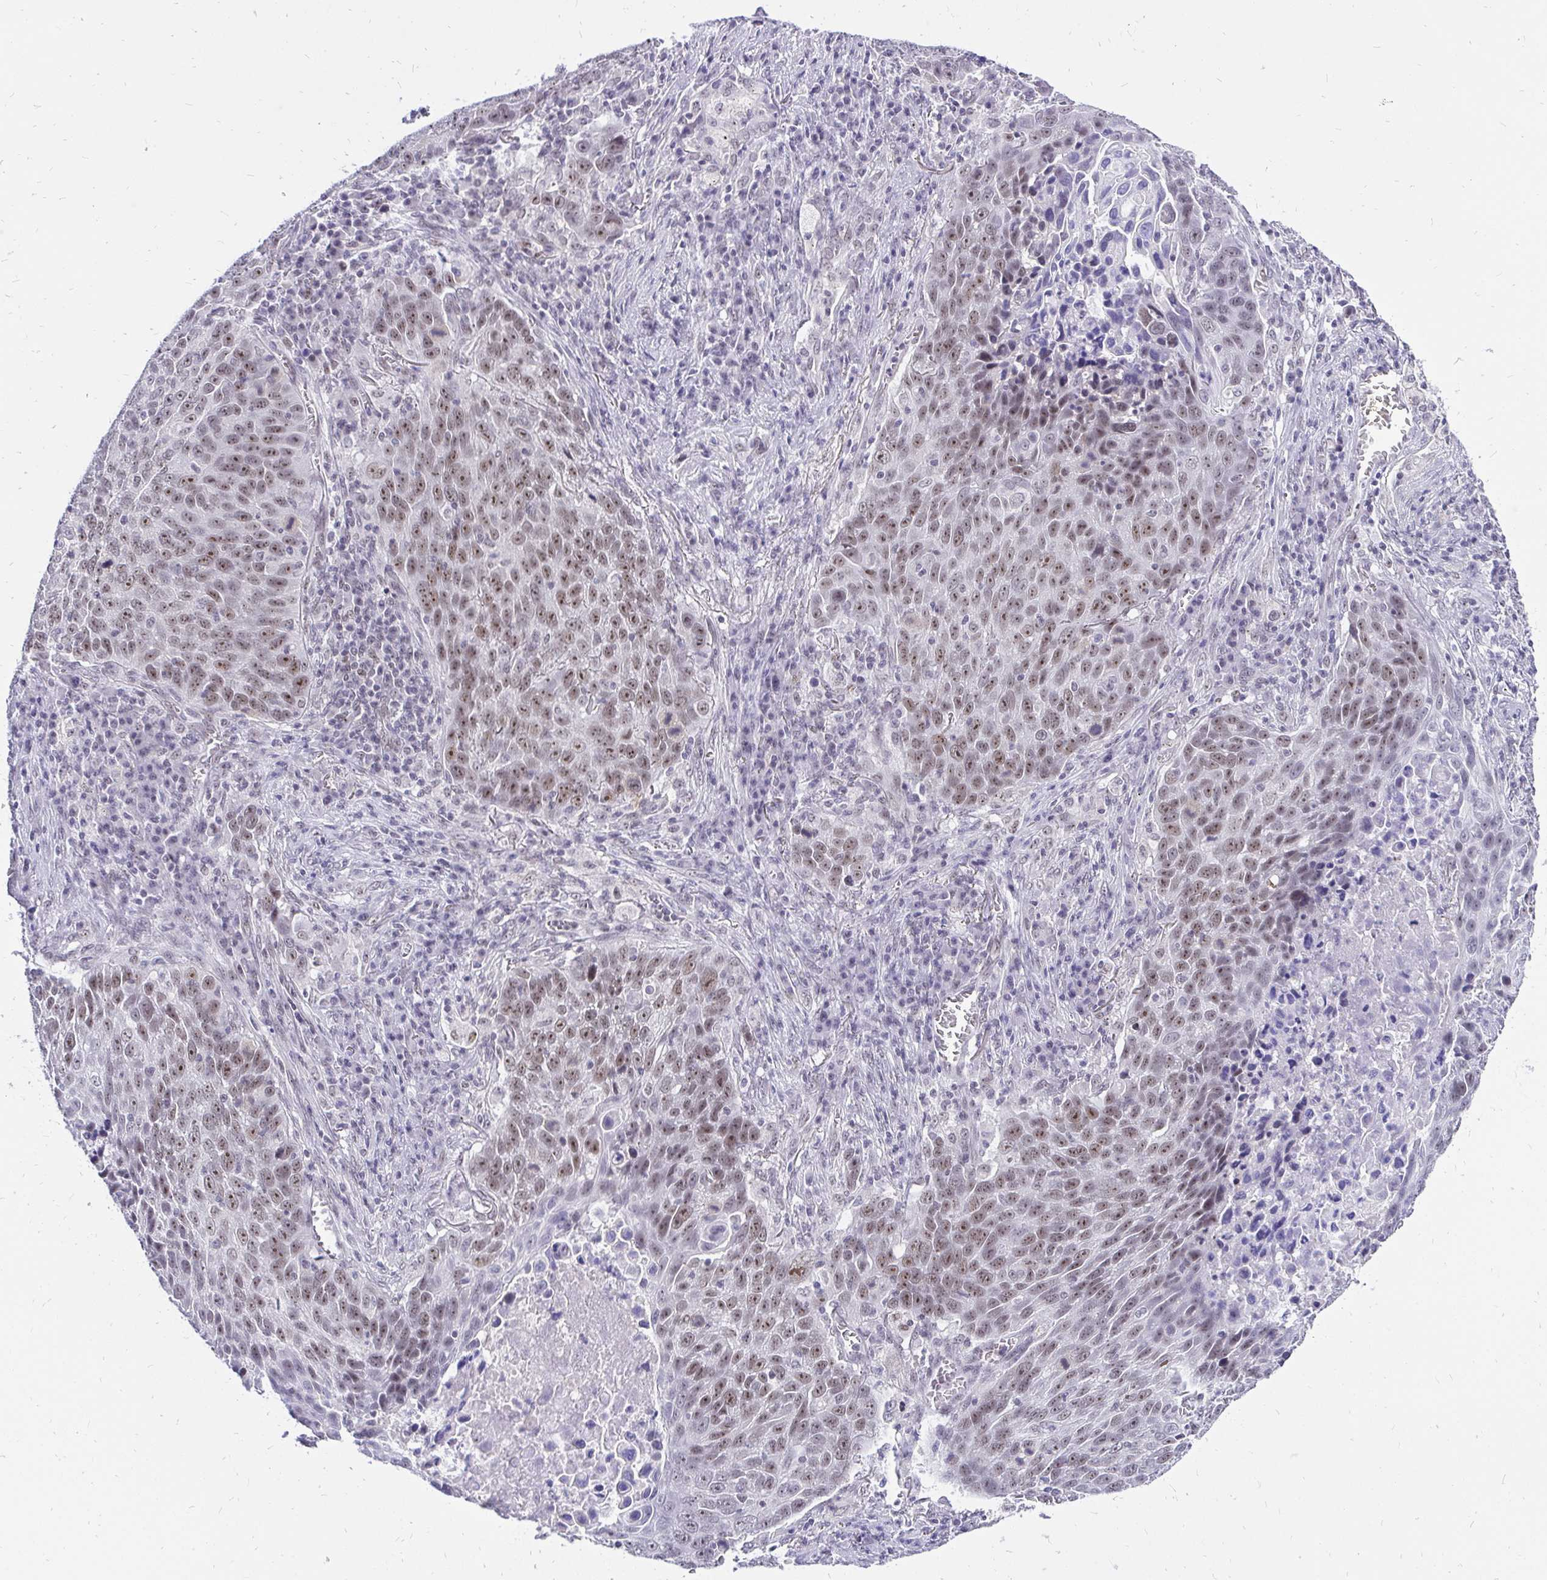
{"staining": {"intensity": "moderate", "quantity": ">75%", "location": "nuclear"}, "tissue": "lung cancer", "cell_type": "Tumor cells", "image_type": "cancer", "snomed": [{"axis": "morphology", "description": "Squamous cell carcinoma, NOS"}, {"axis": "topography", "description": "Lung"}], "caption": "This micrograph displays immunohistochemistry (IHC) staining of human lung cancer (squamous cell carcinoma), with medium moderate nuclear staining in about >75% of tumor cells.", "gene": "ZNF860", "patient": {"sex": "male", "age": 78}}